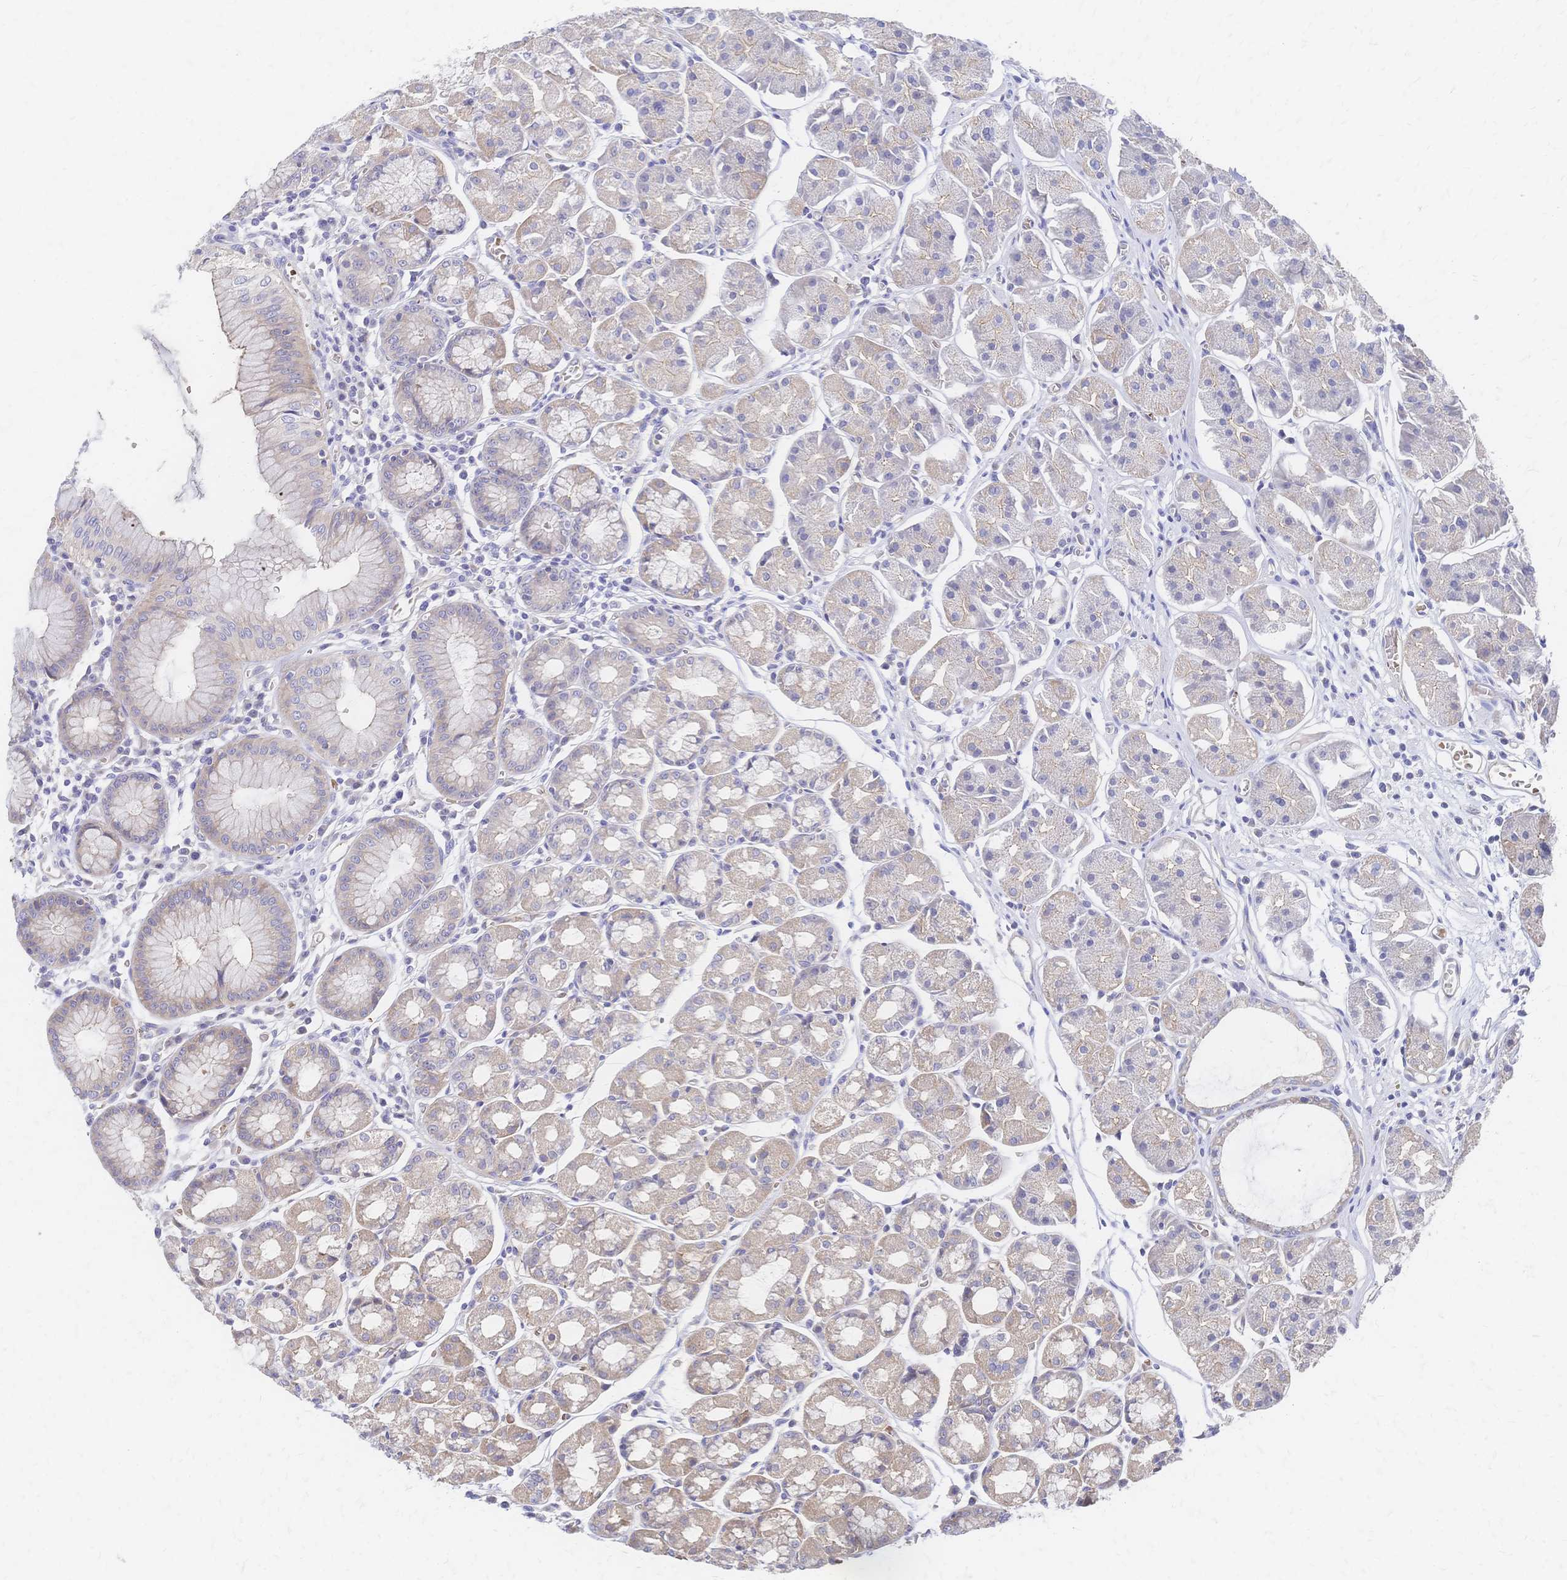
{"staining": {"intensity": "strong", "quantity": "<25%", "location": "cytoplasmic/membranous"}, "tissue": "stomach", "cell_type": "Glandular cells", "image_type": "normal", "snomed": [{"axis": "morphology", "description": "Normal tissue, NOS"}, {"axis": "topography", "description": "Stomach"}], "caption": "IHC of benign human stomach displays medium levels of strong cytoplasmic/membranous positivity in approximately <25% of glandular cells.", "gene": "SLC5A1", "patient": {"sex": "male", "age": 55}}